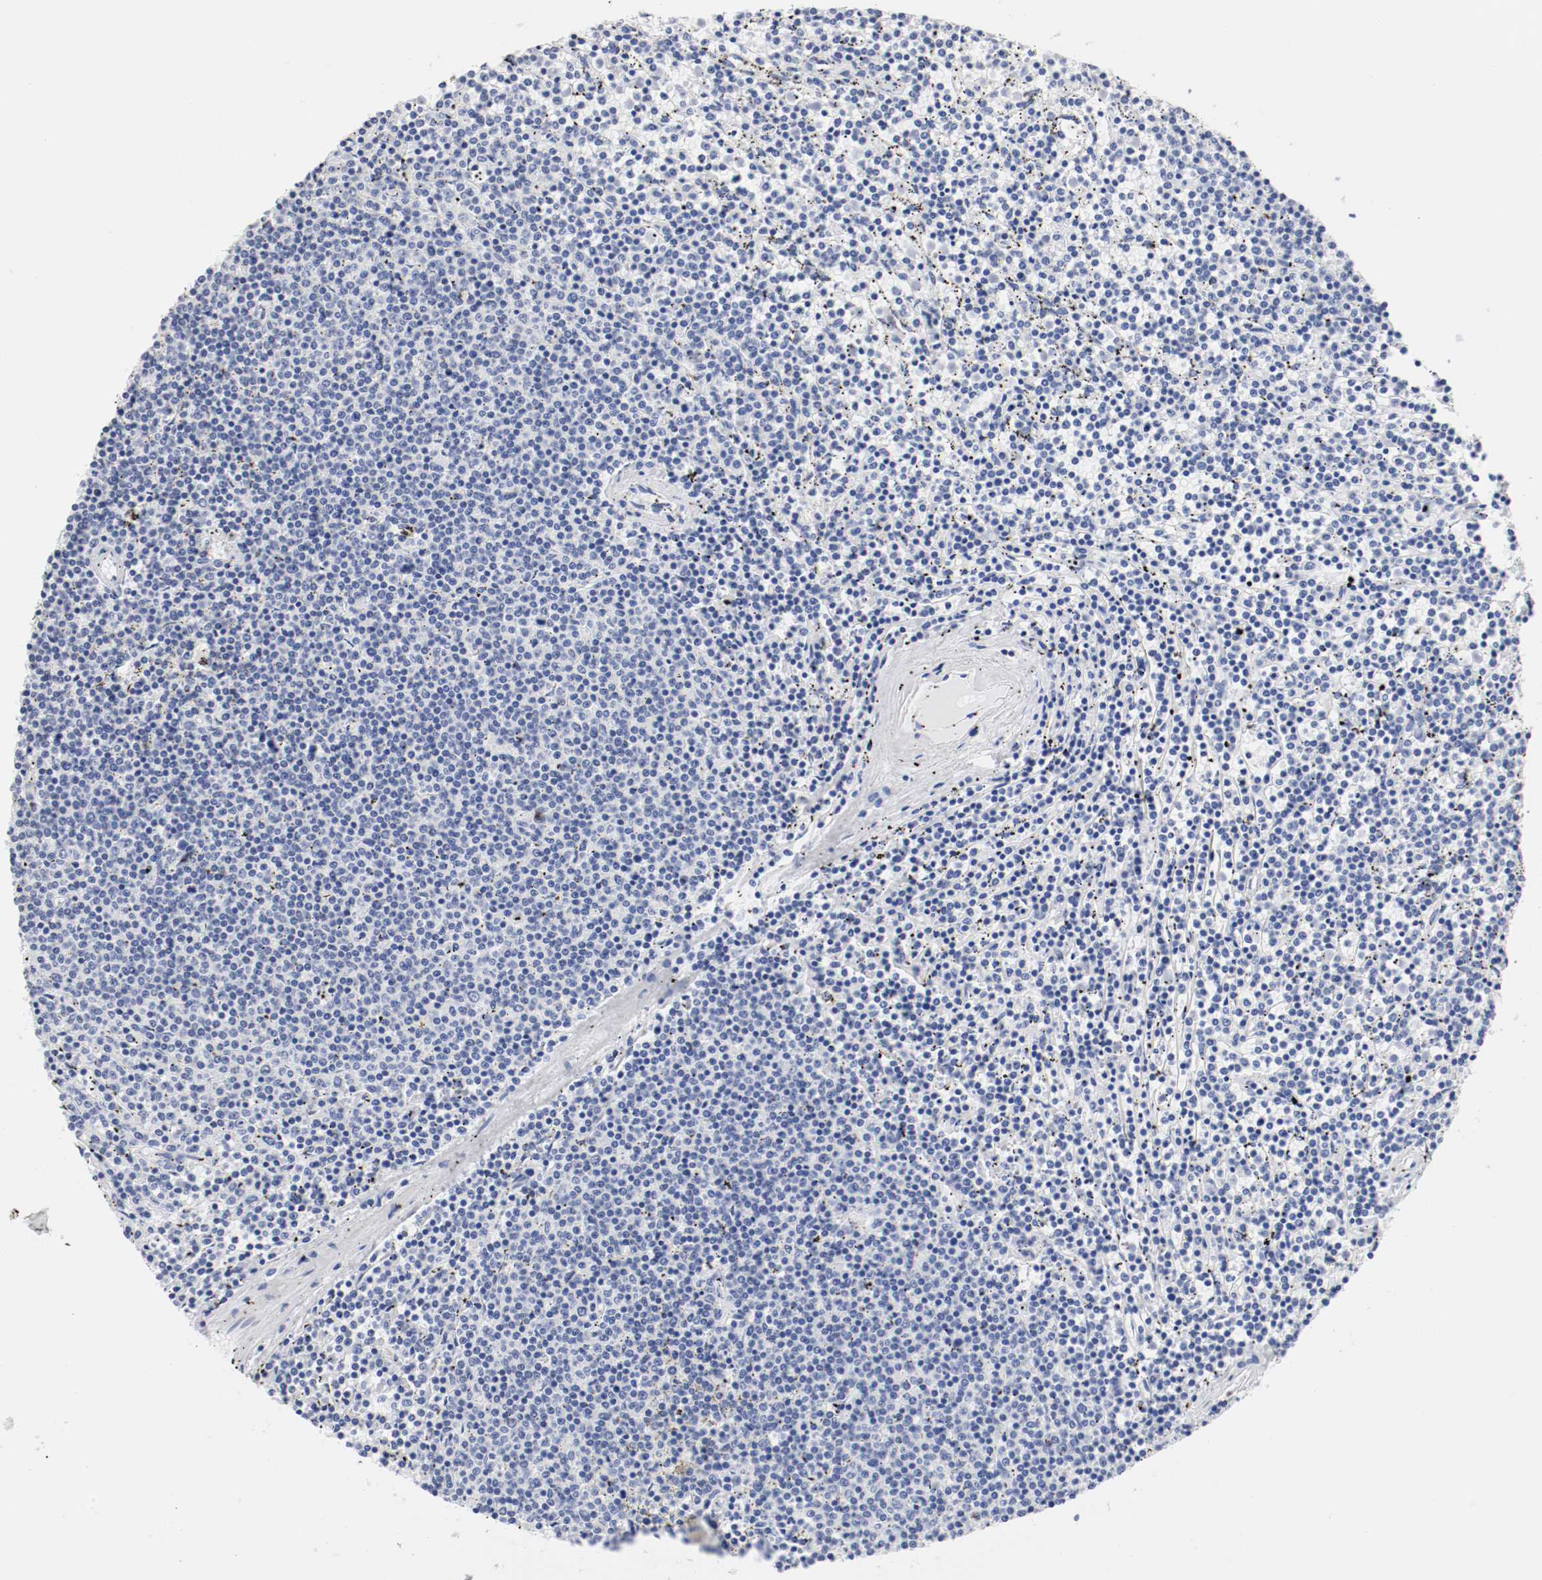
{"staining": {"intensity": "negative", "quantity": "none", "location": "none"}, "tissue": "lymphoma", "cell_type": "Tumor cells", "image_type": "cancer", "snomed": [{"axis": "morphology", "description": "Malignant lymphoma, non-Hodgkin's type, Low grade"}, {"axis": "topography", "description": "Spleen"}], "caption": "There is no significant positivity in tumor cells of low-grade malignant lymphoma, non-Hodgkin's type. (DAB (3,3'-diaminobenzidine) IHC, high magnification).", "gene": "GAD1", "patient": {"sex": "female", "age": 50}}